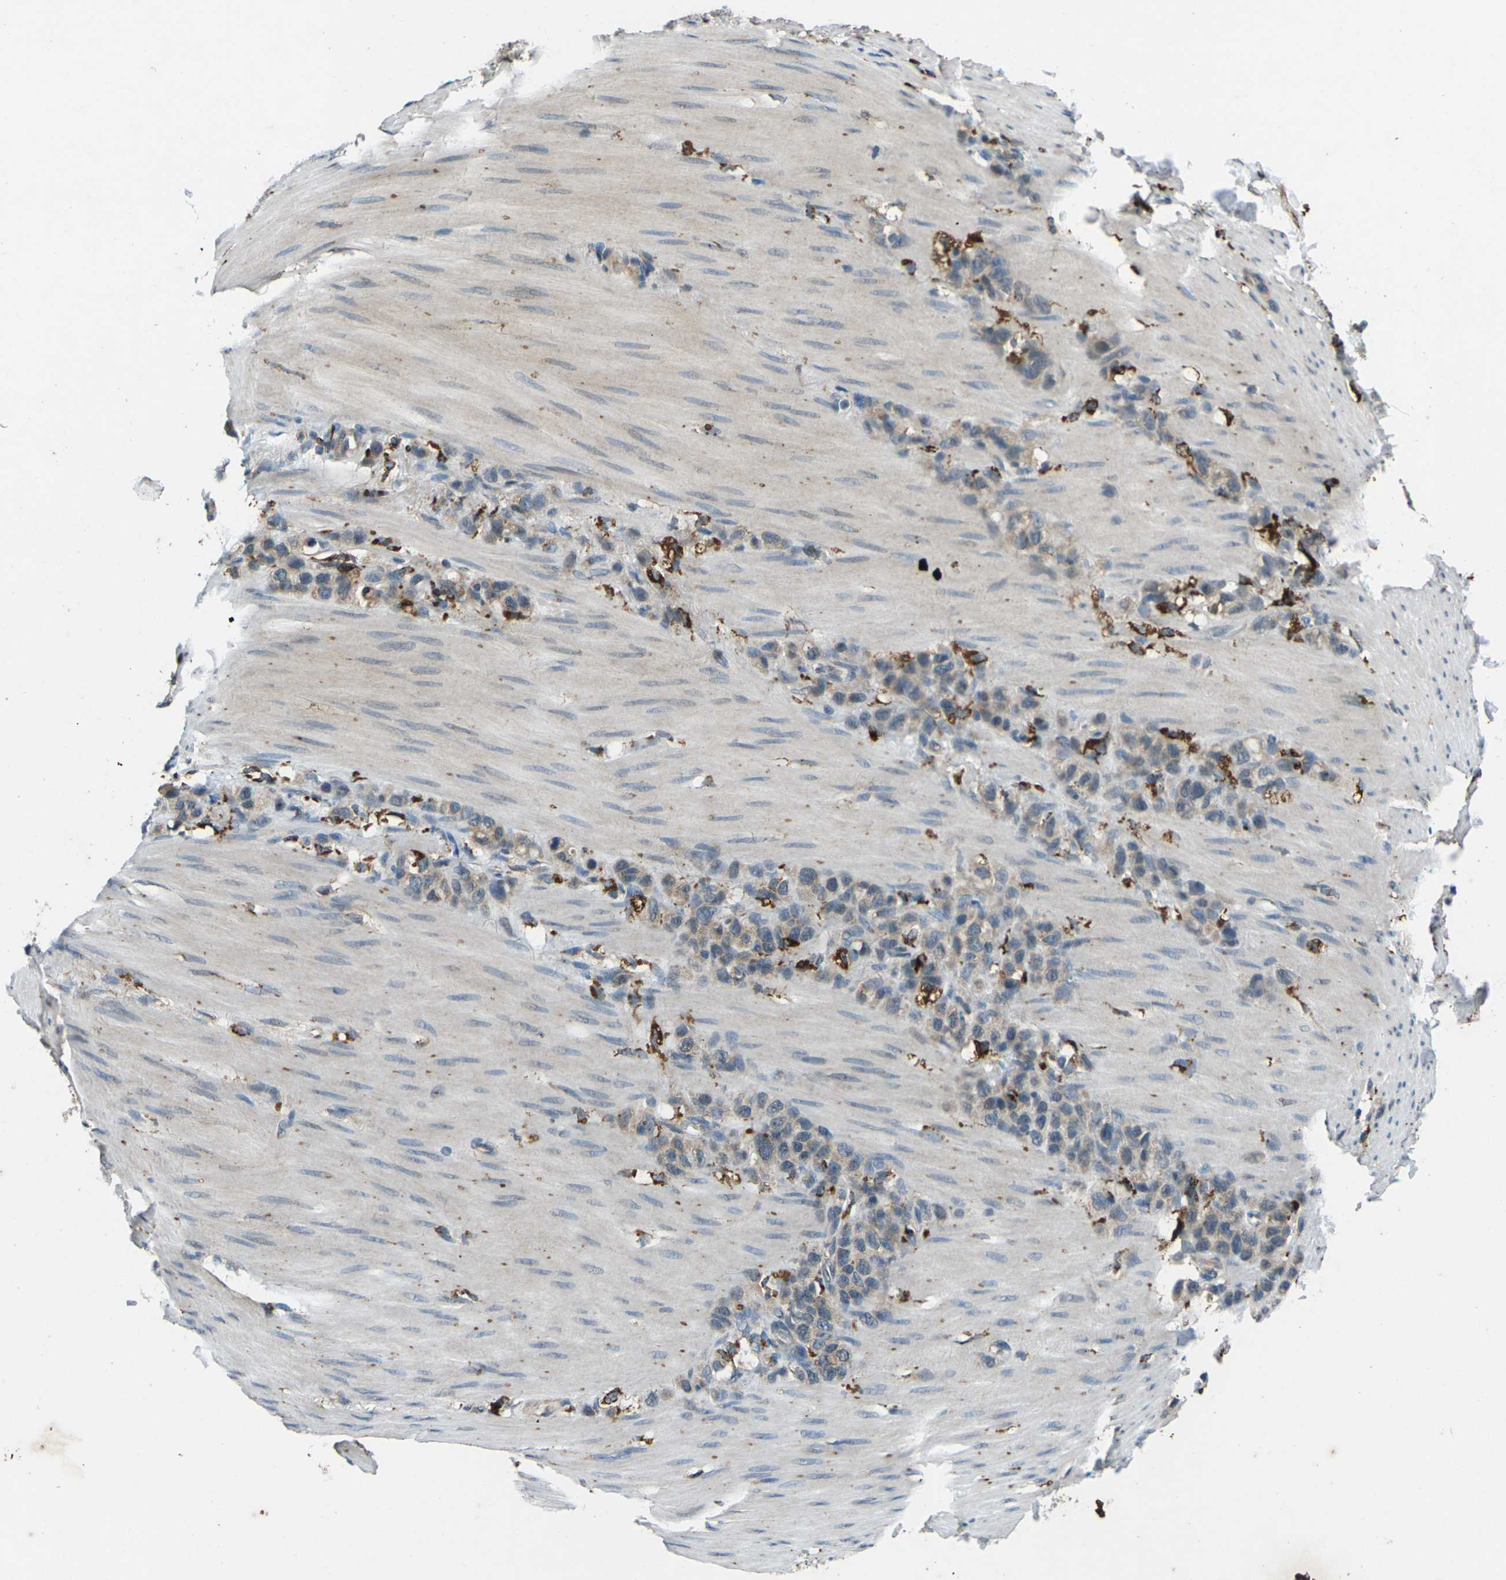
{"staining": {"intensity": "weak", "quantity": ">75%", "location": "cytoplasmic/membranous"}, "tissue": "stomach cancer", "cell_type": "Tumor cells", "image_type": "cancer", "snomed": [{"axis": "morphology", "description": "Normal tissue, NOS"}, {"axis": "morphology", "description": "Adenocarcinoma, NOS"}, {"axis": "morphology", "description": "Adenocarcinoma, High grade"}, {"axis": "topography", "description": "Stomach, upper"}, {"axis": "topography", "description": "Stomach"}], "caption": "Weak cytoplasmic/membranous staining for a protein is appreciated in approximately >75% of tumor cells of stomach cancer using immunohistochemistry (IHC).", "gene": "SLC31A2", "patient": {"sex": "female", "age": 65}}